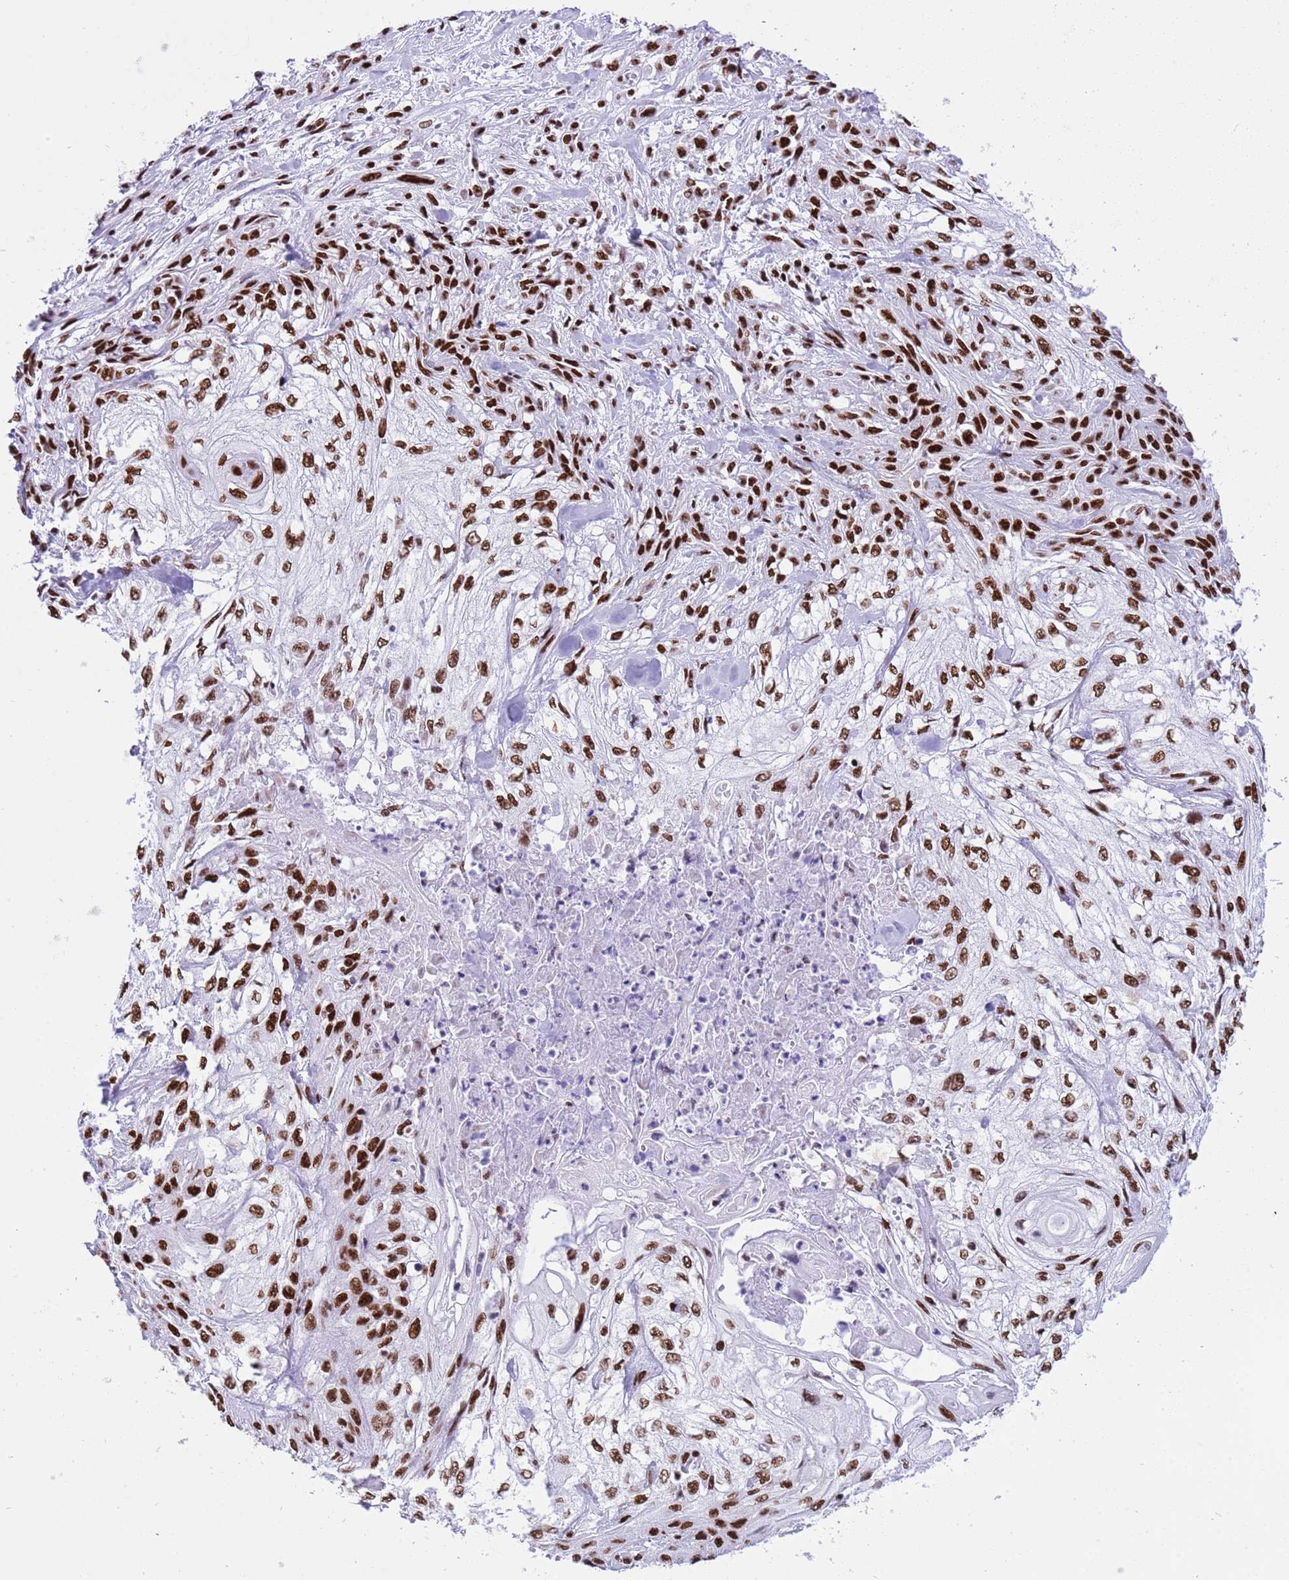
{"staining": {"intensity": "strong", "quantity": ">75%", "location": "nuclear"}, "tissue": "skin cancer", "cell_type": "Tumor cells", "image_type": "cancer", "snomed": [{"axis": "morphology", "description": "Squamous cell carcinoma, NOS"}, {"axis": "morphology", "description": "Squamous cell carcinoma, metastatic, NOS"}, {"axis": "topography", "description": "Skin"}, {"axis": "topography", "description": "Lymph node"}], "caption": "Immunohistochemical staining of skin cancer (squamous cell carcinoma) exhibits strong nuclear protein staining in approximately >75% of tumor cells. Immunohistochemistry (ihc) stains the protein of interest in brown and the nuclei are stained blue.", "gene": "RALY", "patient": {"sex": "male", "age": 75}}